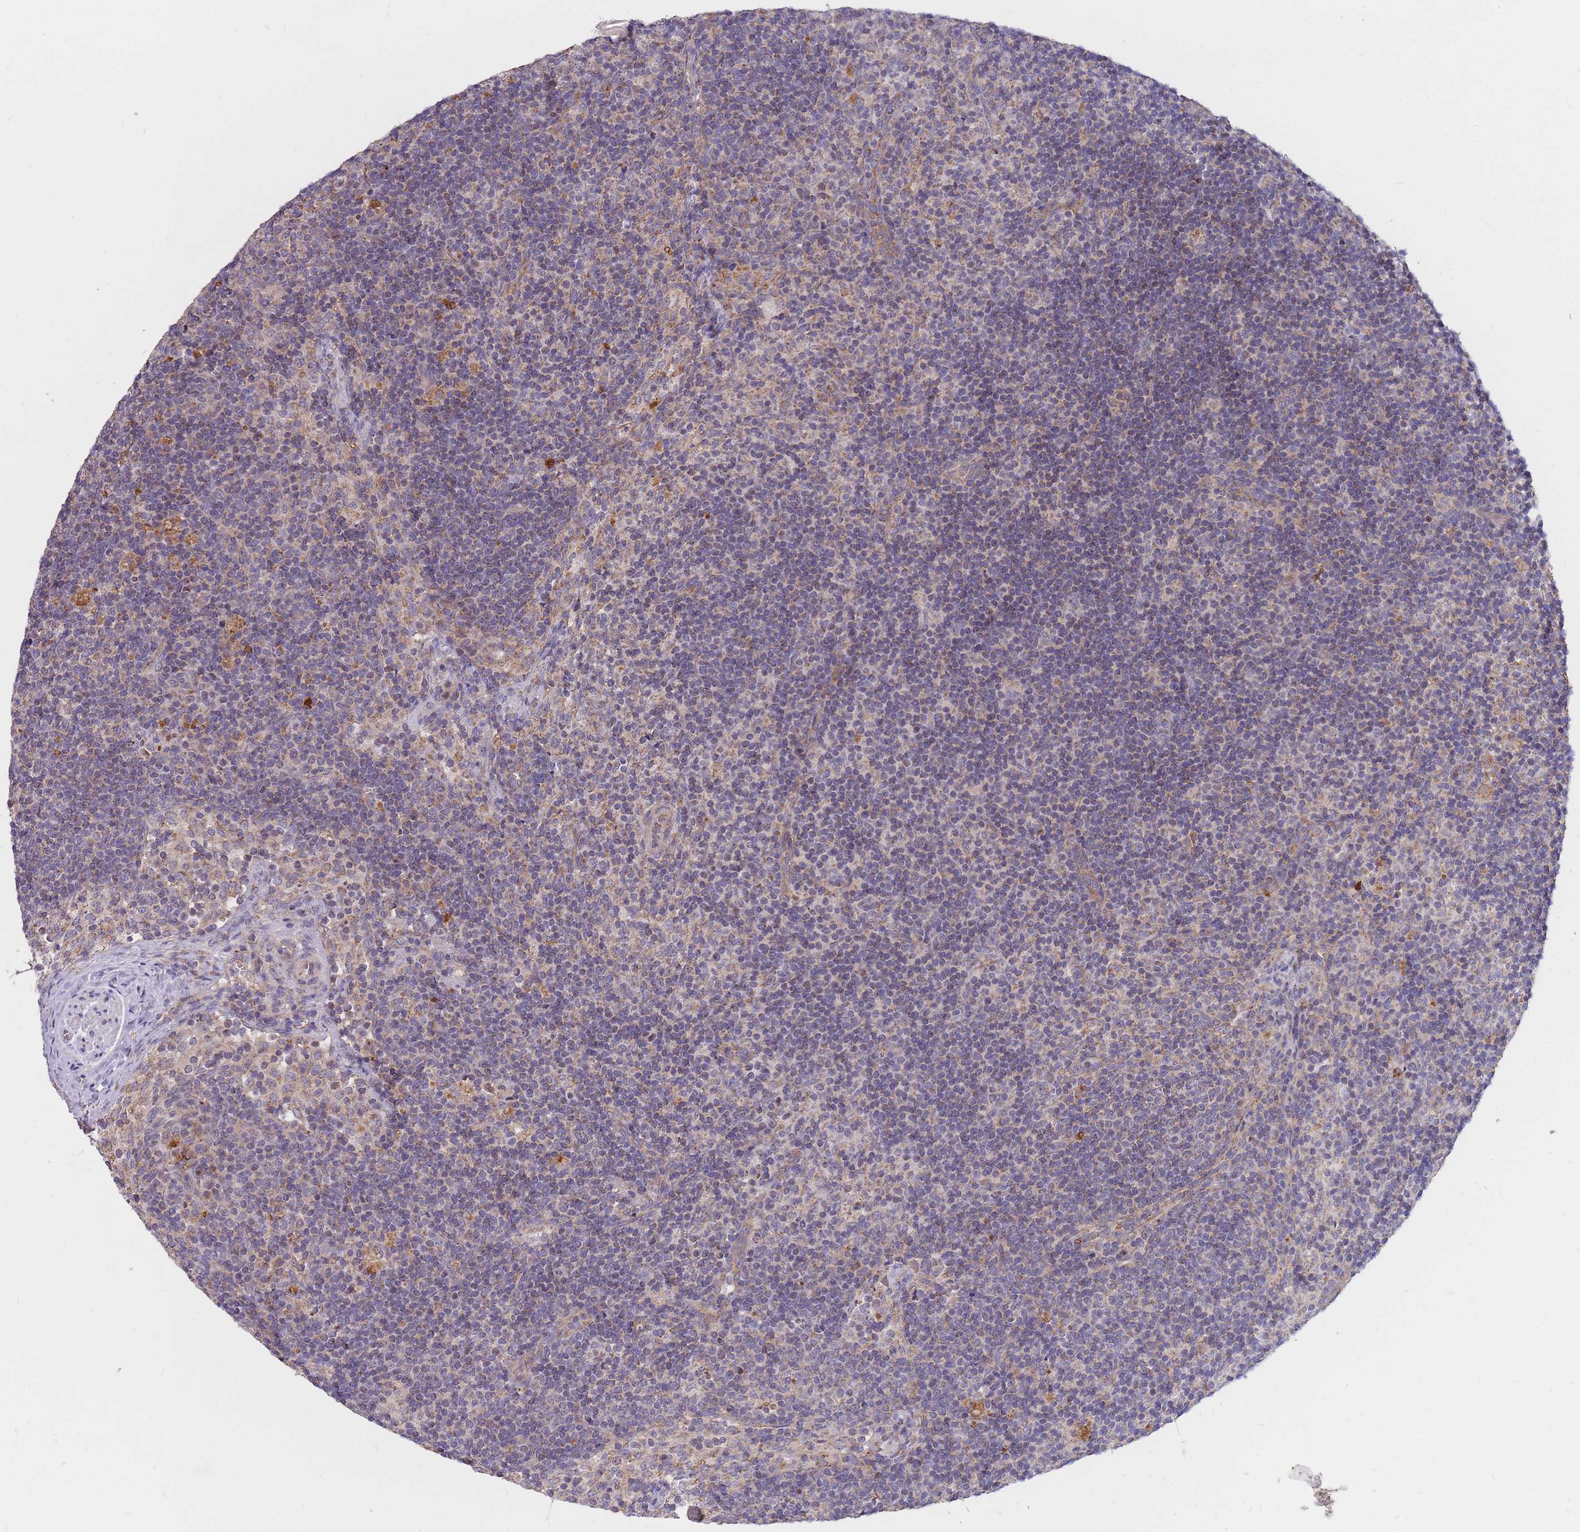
{"staining": {"intensity": "negative", "quantity": "none", "location": "none"}, "tissue": "lymph node", "cell_type": "Non-germinal center cells", "image_type": "normal", "snomed": [{"axis": "morphology", "description": "Normal tissue, NOS"}, {"axis": "topography", "description": "Lymph node"}], "caption": "High power microscopy histopathology image of an IHC histopathology image of normal lymph node, revealing no significant staining in non-germinal center cells.", "gene": "PTPMT1", "patient": {"sex": "female", "age": 30}}